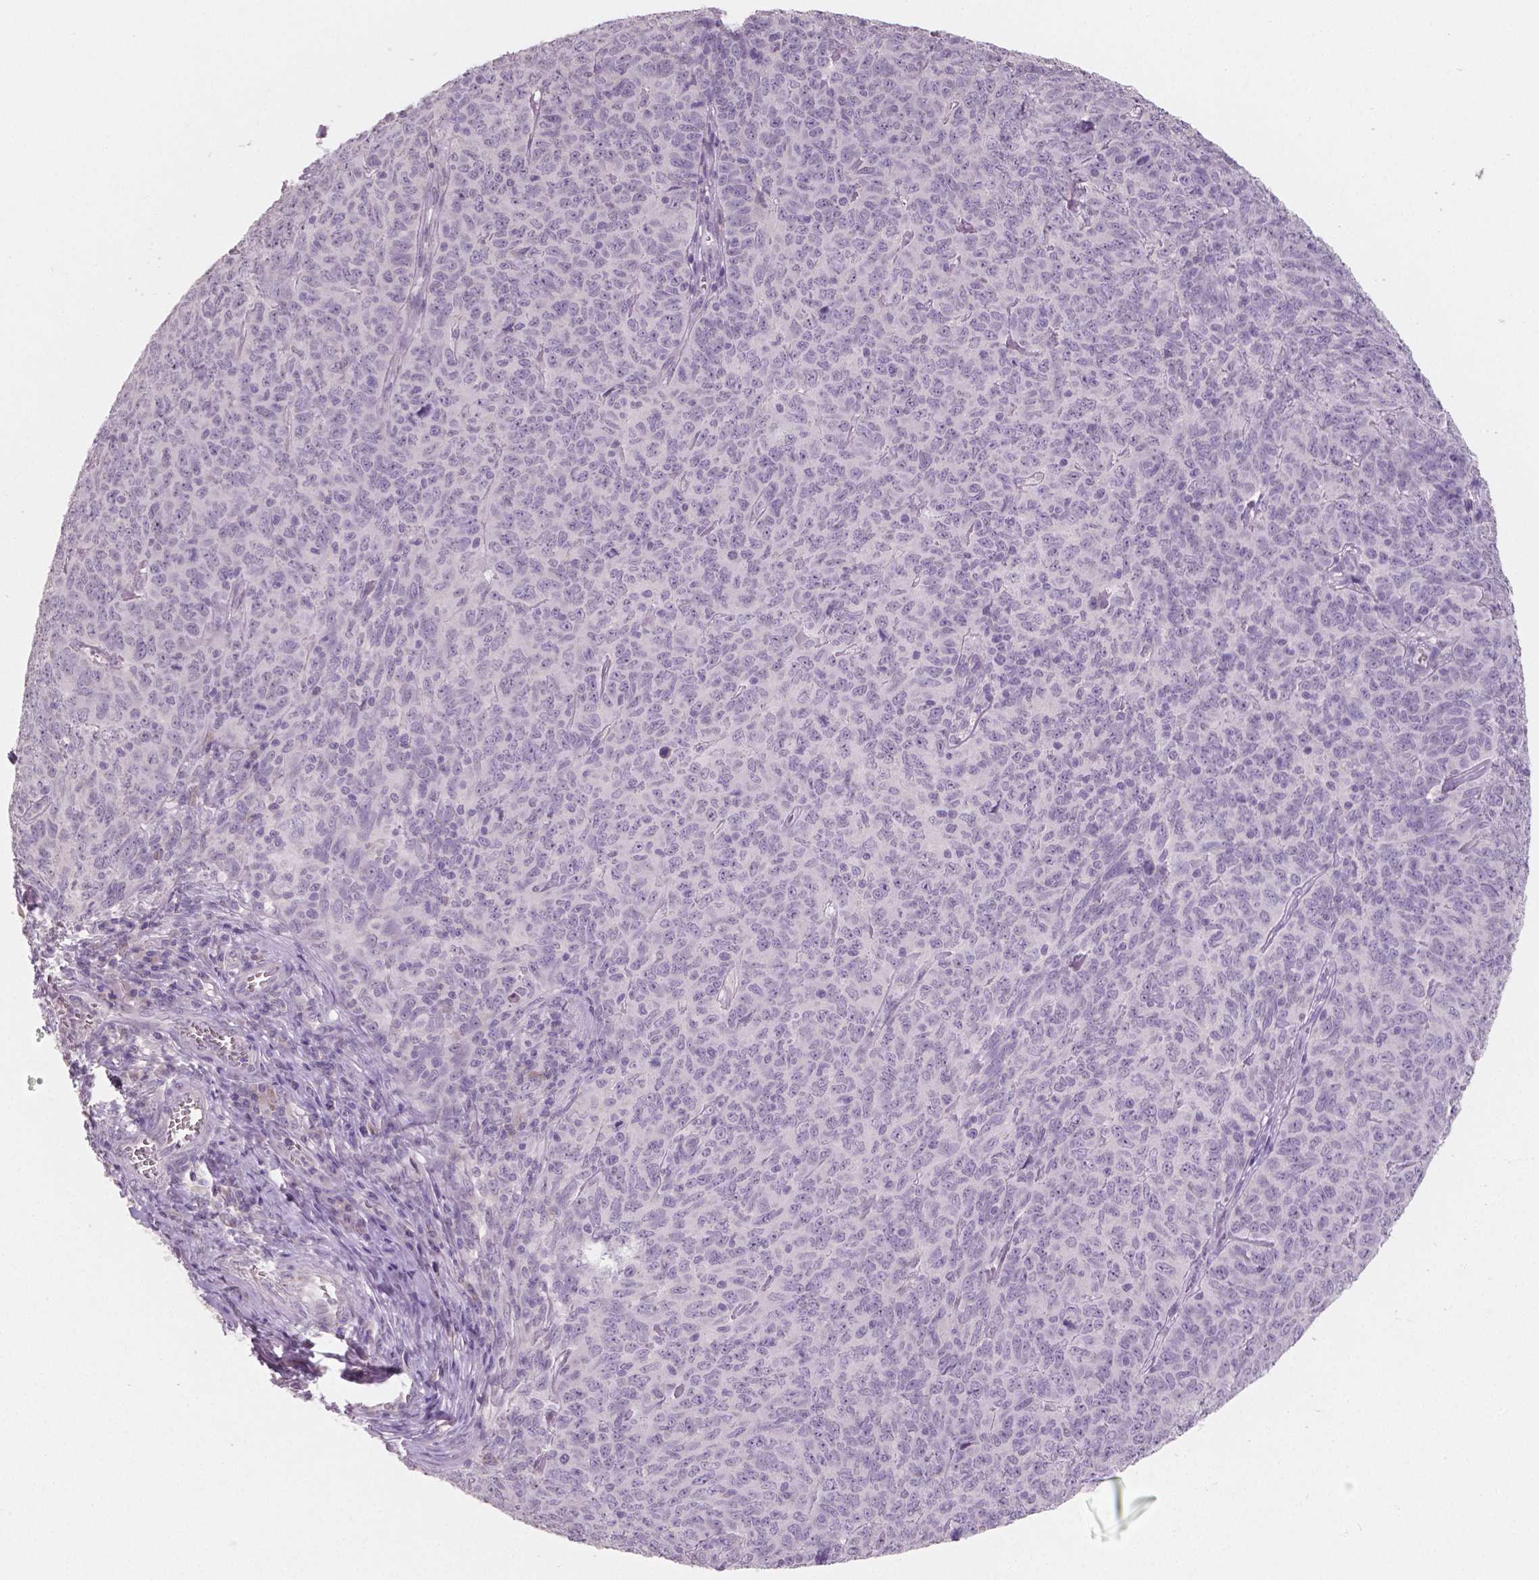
{"staining": {"intensity": "negative", "quantity": "none", "location": "none"}, "tissue": "skin cancer", "cell_type": "Tumor cells", "image_type": "cancer", "snomed": [{"axis": "morphology", "description": "Squamous cell carcinoma, NOS"}, {"axis": "topography", "description": "Skin"}, {"axis": "topography", "description": "Anal"}], "caption": "Tumor cells show no significant protein staining in skin cancer. (DAB immunohistochemistry (IHC), high magnification).", "gene": "APOA4", "patient": {"sex": "female", "age": 51}}